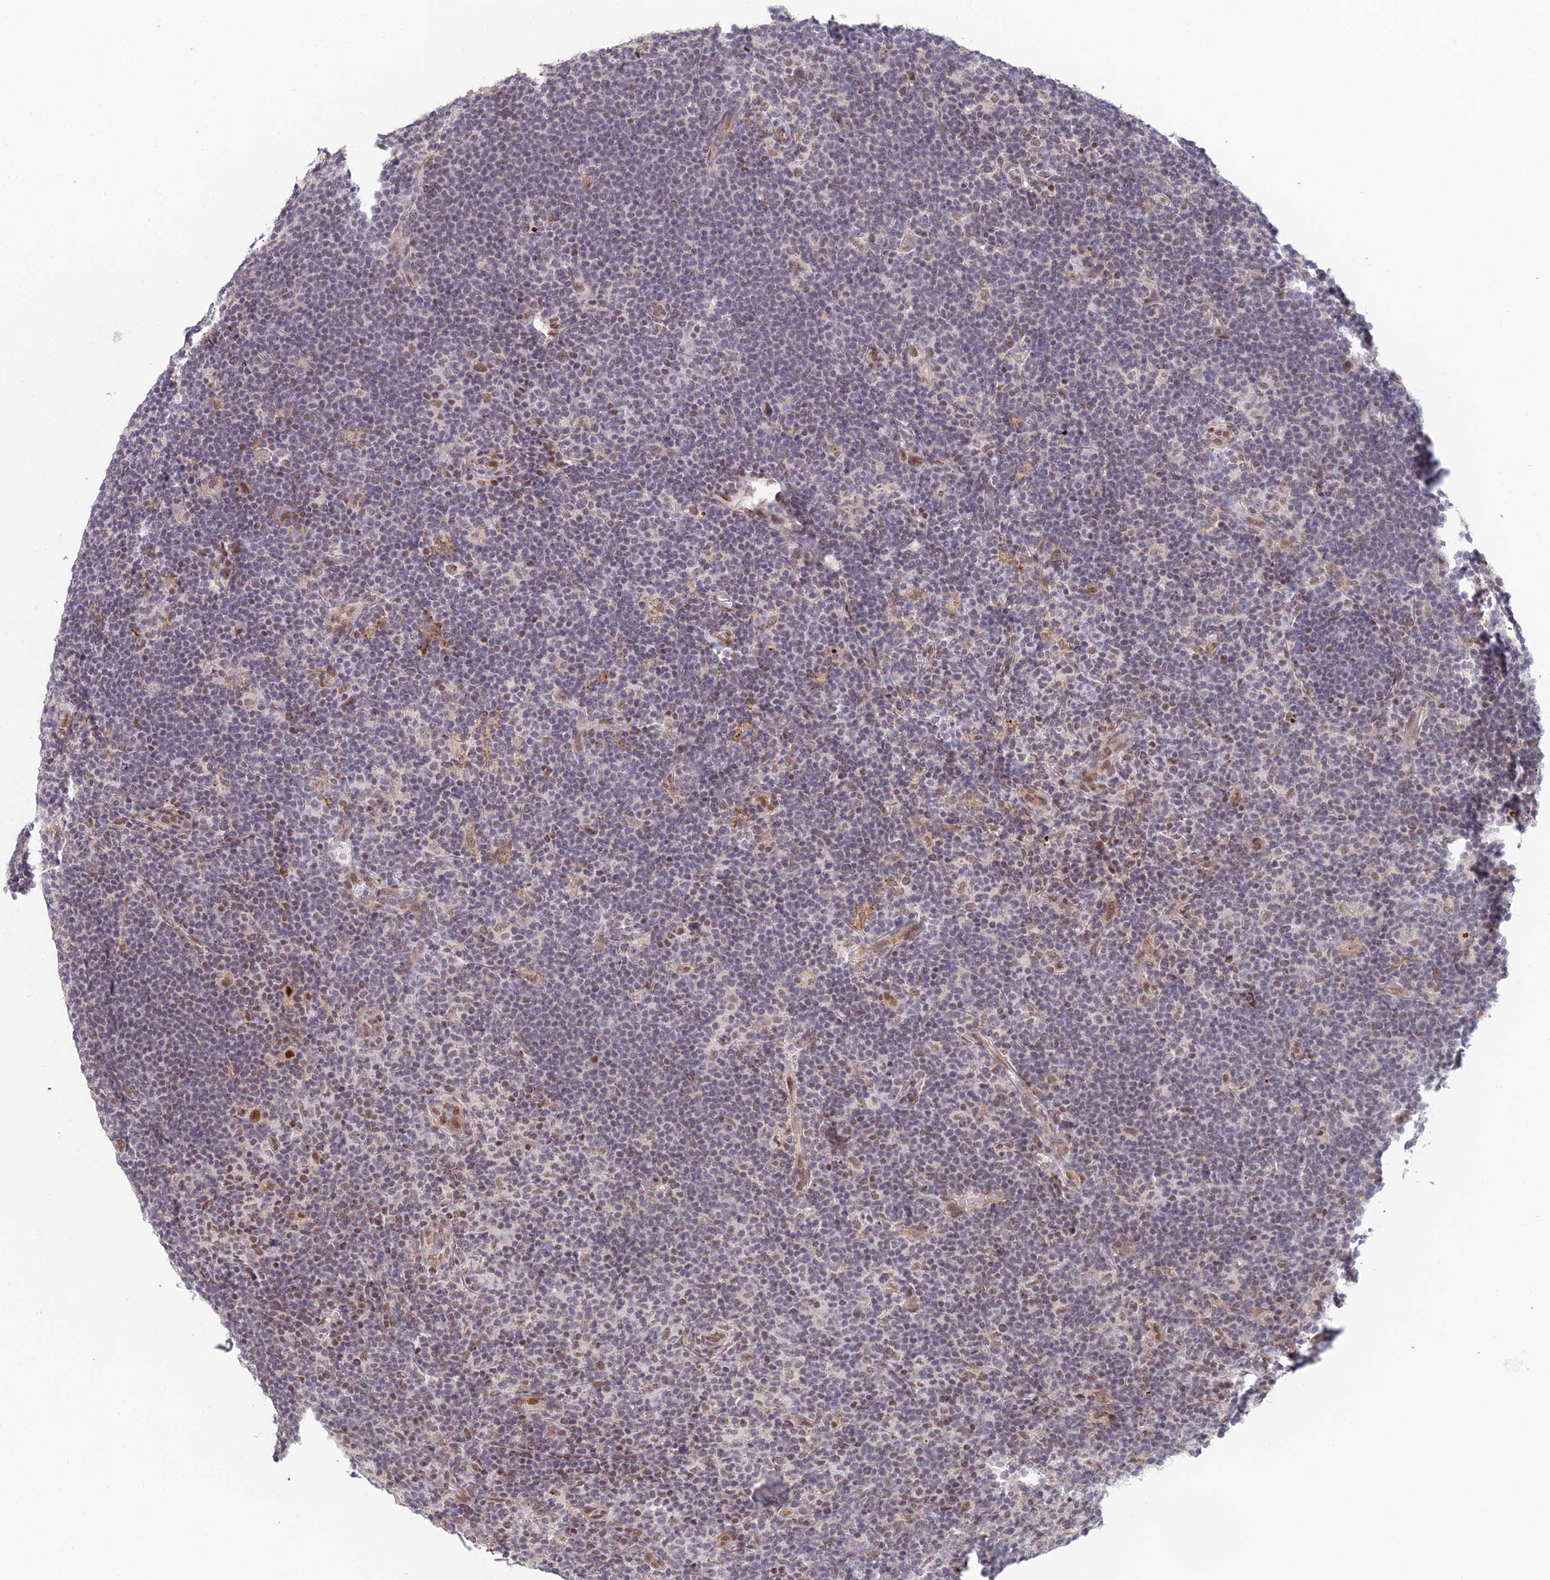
{"staining": {"intensity": "moderate", "quantity": ">75%", "location": "nuclear"}, "tissue": "lymphoma", "cell_type": "Tumor cells", "image_type": "cancer", "snomed": [{"axis": "morphology", "description": "Hodgkin's disease, NOS"}, {"axis": "topography", "description": "Lymph node"}], "caption": "Tumor cells reveal moderate nuclear staining in about >75% of cells in Hodgkin's disease. Nuclei are stained in blue.", "gene": "ABHD17A", "patient": {"sex": "female", "age": 57}}